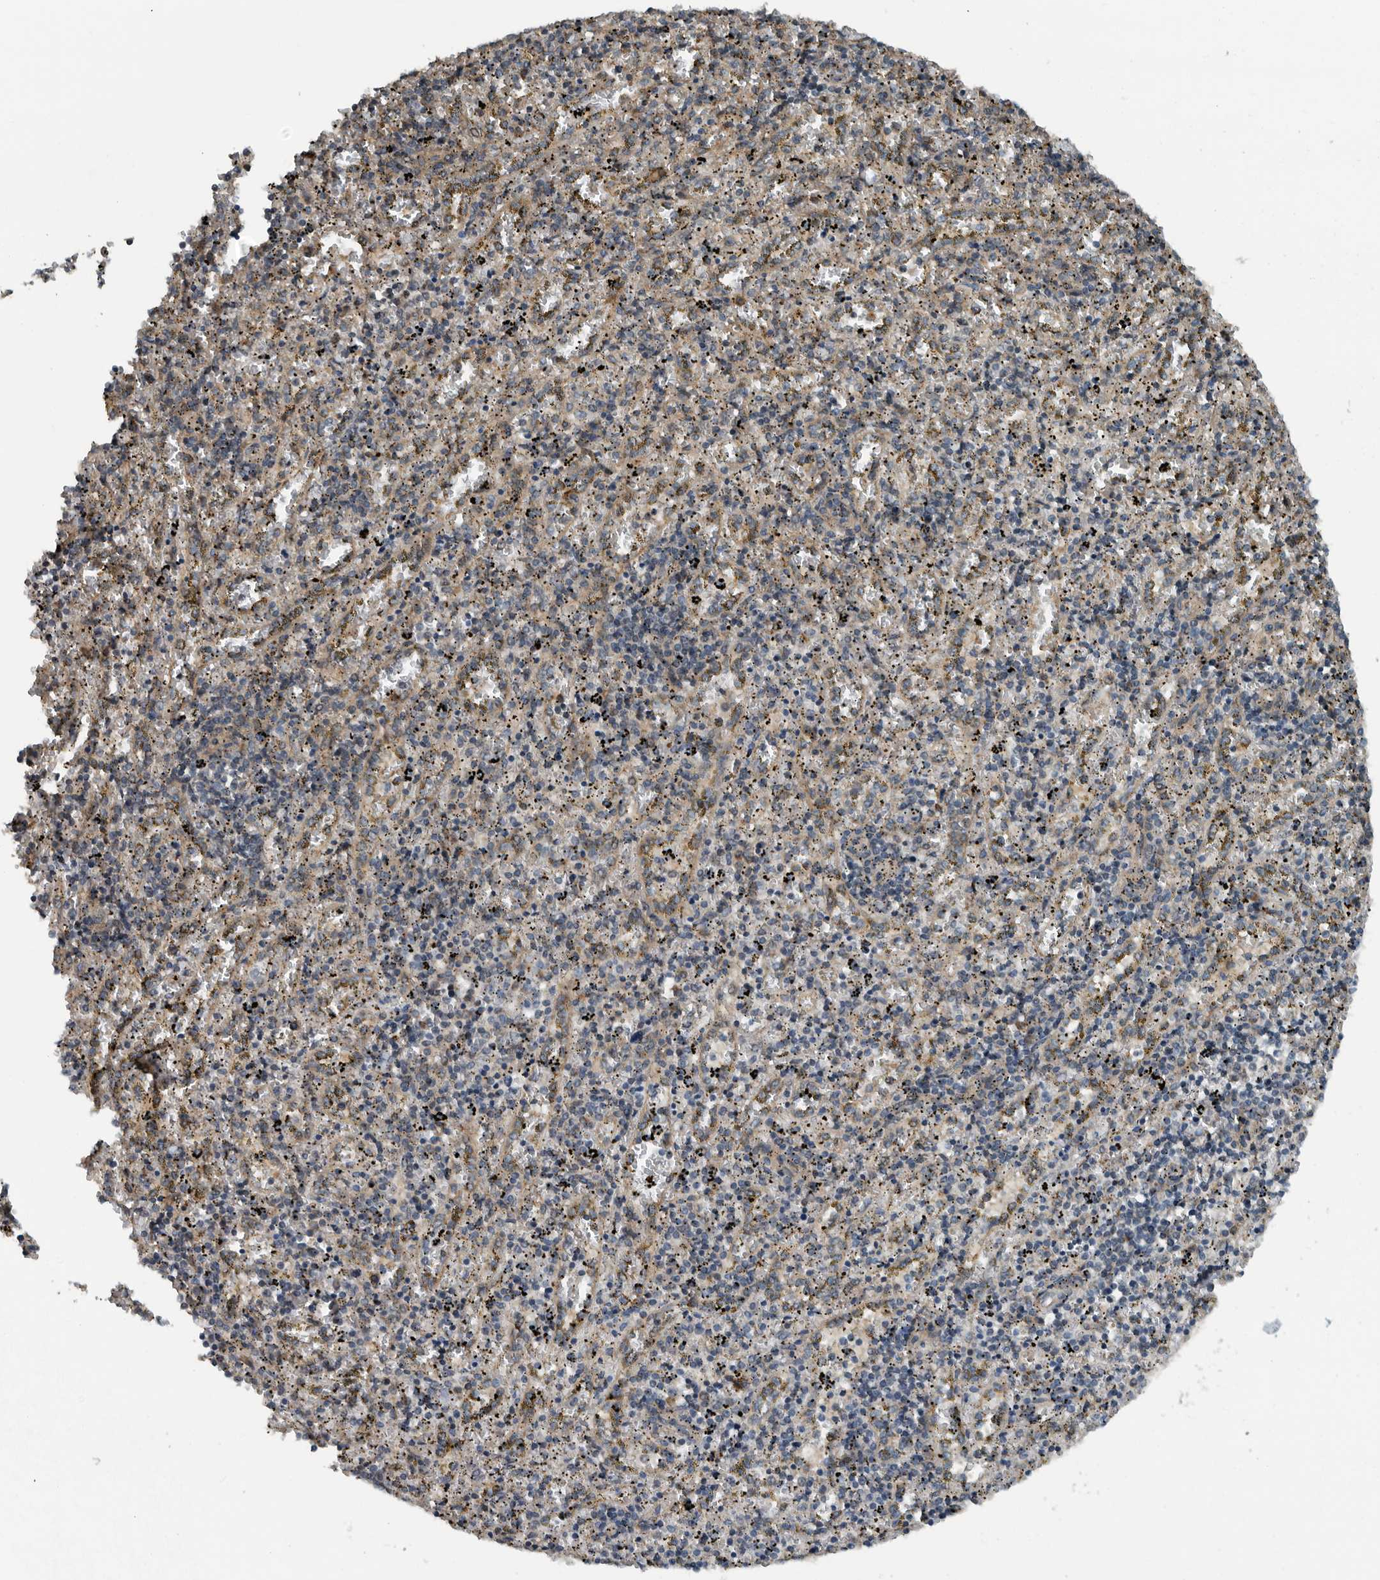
{"staining": {"intensity": "negative", "quantity": "none", "location": "none"}, "tissue": "spleen", "cell_type": "Cells in red pulp", "image_type": "normal", "snomed": [{"axis": "morphology", "description": "Normal tissue, NOS"}, {"axis": "topography", "description": "Spleen"}], "caption": "This photomicrograph is of benign spleen stained with immunohistochemistry (IHC) to label a protein in brown with the nuclei are counter-stained blue. There is no expression in cells in red pulp. (Stains: DAB immunohistochemistry (IHC) with hematoxylin counter stain, Microscopy: brightfield microscopy at high magnification).", "gene": "AMFR", "patient": {"sex": "male", "age": 11}}